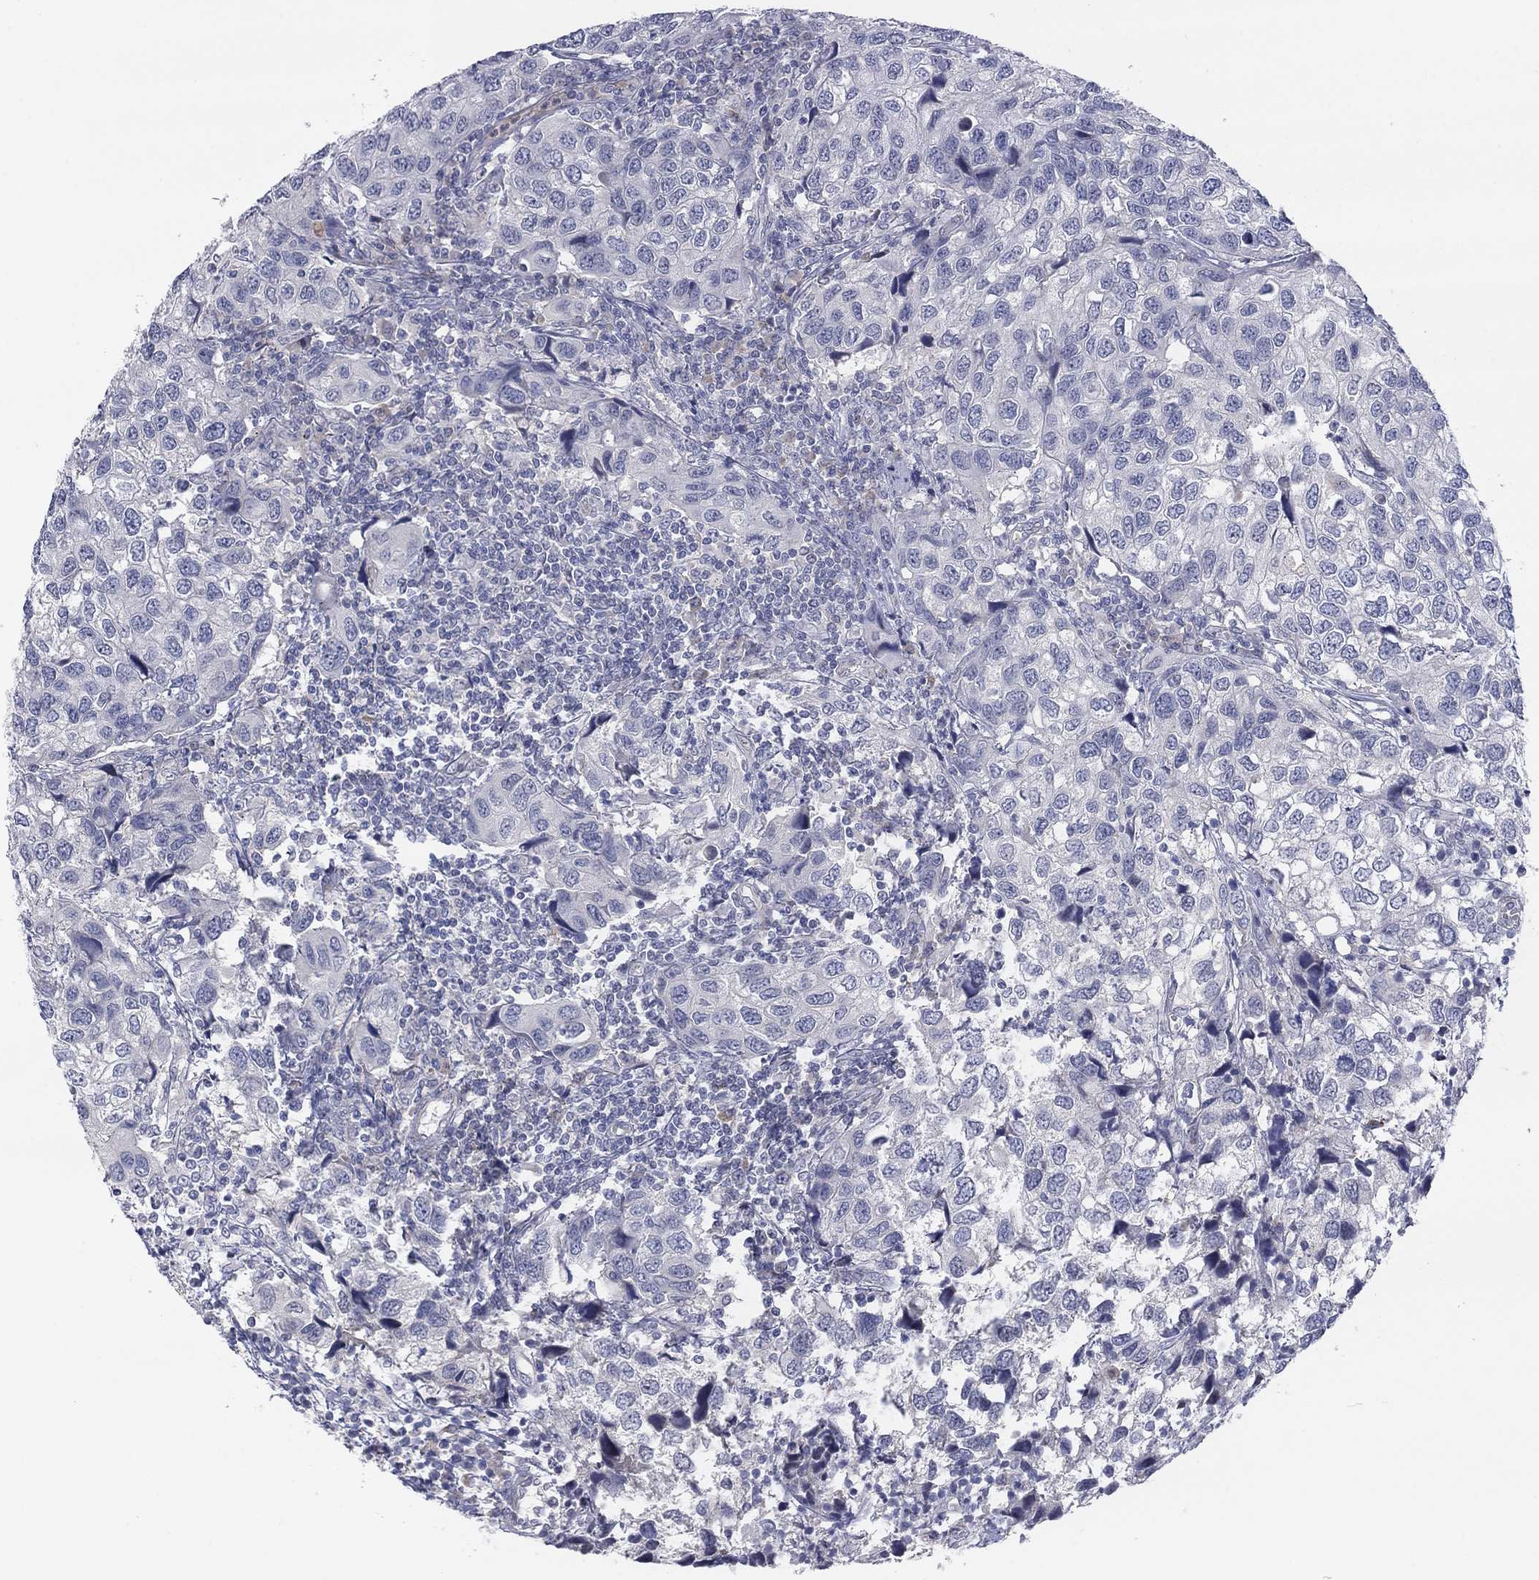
{"staining": {"intensity": "negative", "quantity": "none", "location": "none"}, "tissue": "urothelial cancer", "cell_type": "Tumor cells", "image_type": "cancer", "snomed": [{"axis": "morphology", "description": "Urothelial carcinoma, High grade"}, {"axis": "topography", "description": "Urinary bladder"}], "caption": "IHC image of neoplastic tissue: urothelial cancer stained with DAB reveals no significant protein expression in tumor cells.", "gene": "AMN1", "patient": {"sex": "male", "age": 79}}